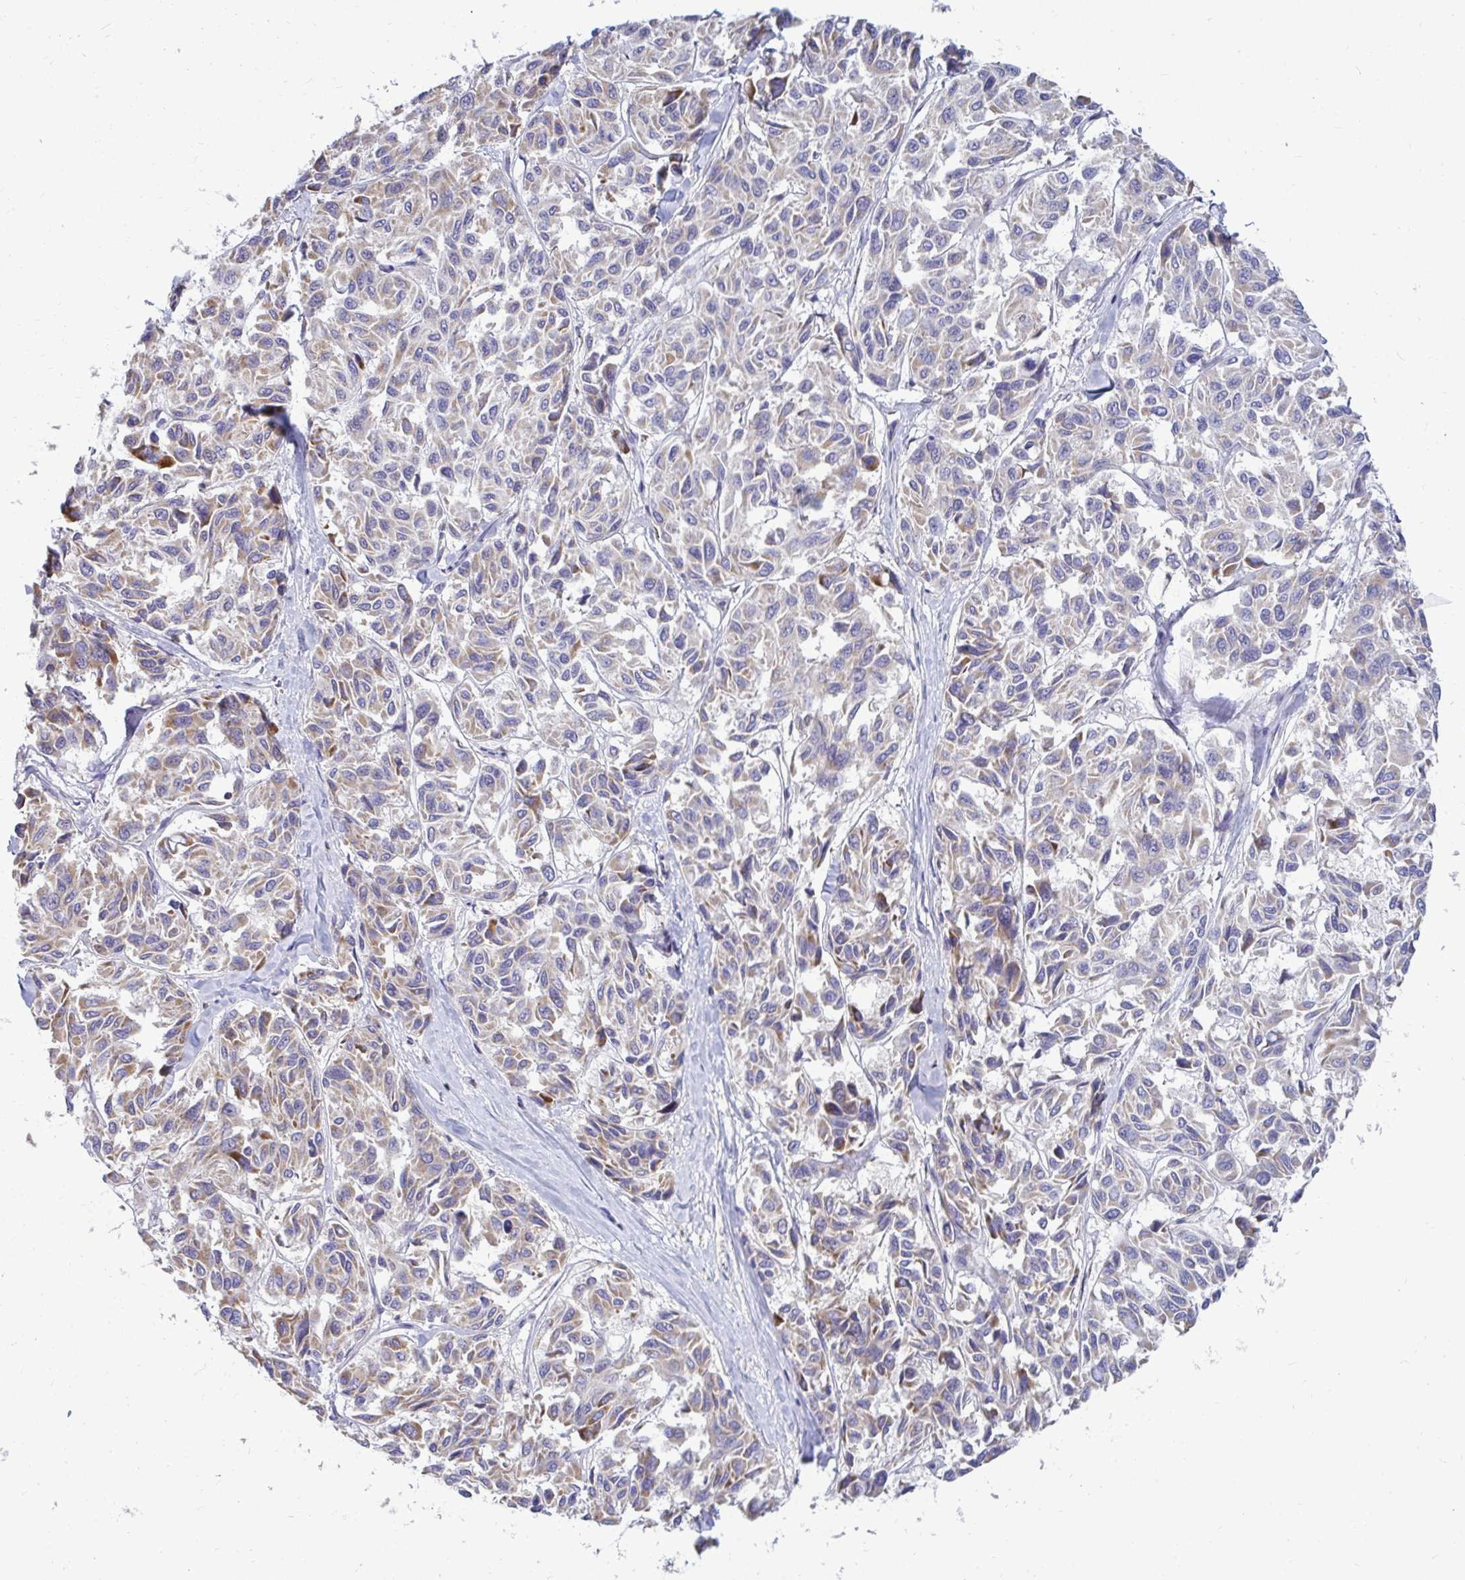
{"staining": {"intensity": "weak", "quantity": ">75%", "location": "cytoplasmic/membranous"}, "tissue": "melanoma", "cell_type": "Tumor cells", "image_type": "cancer", "snomed": [{"axis": "morphology", "description": "Malignant melanoma, NOS"}, {"axis": "topography", "description": "Skin"}], "caption": "Protein expression analysis of human malignant melanoma reveals weak cytoplasmic/membranous staining in about >75% of tumor cells. (DAB IHC with brightfield microscopy, high magnification).", "gene": "OR10R2", "patient": {"sex": "female", "age": 66}}